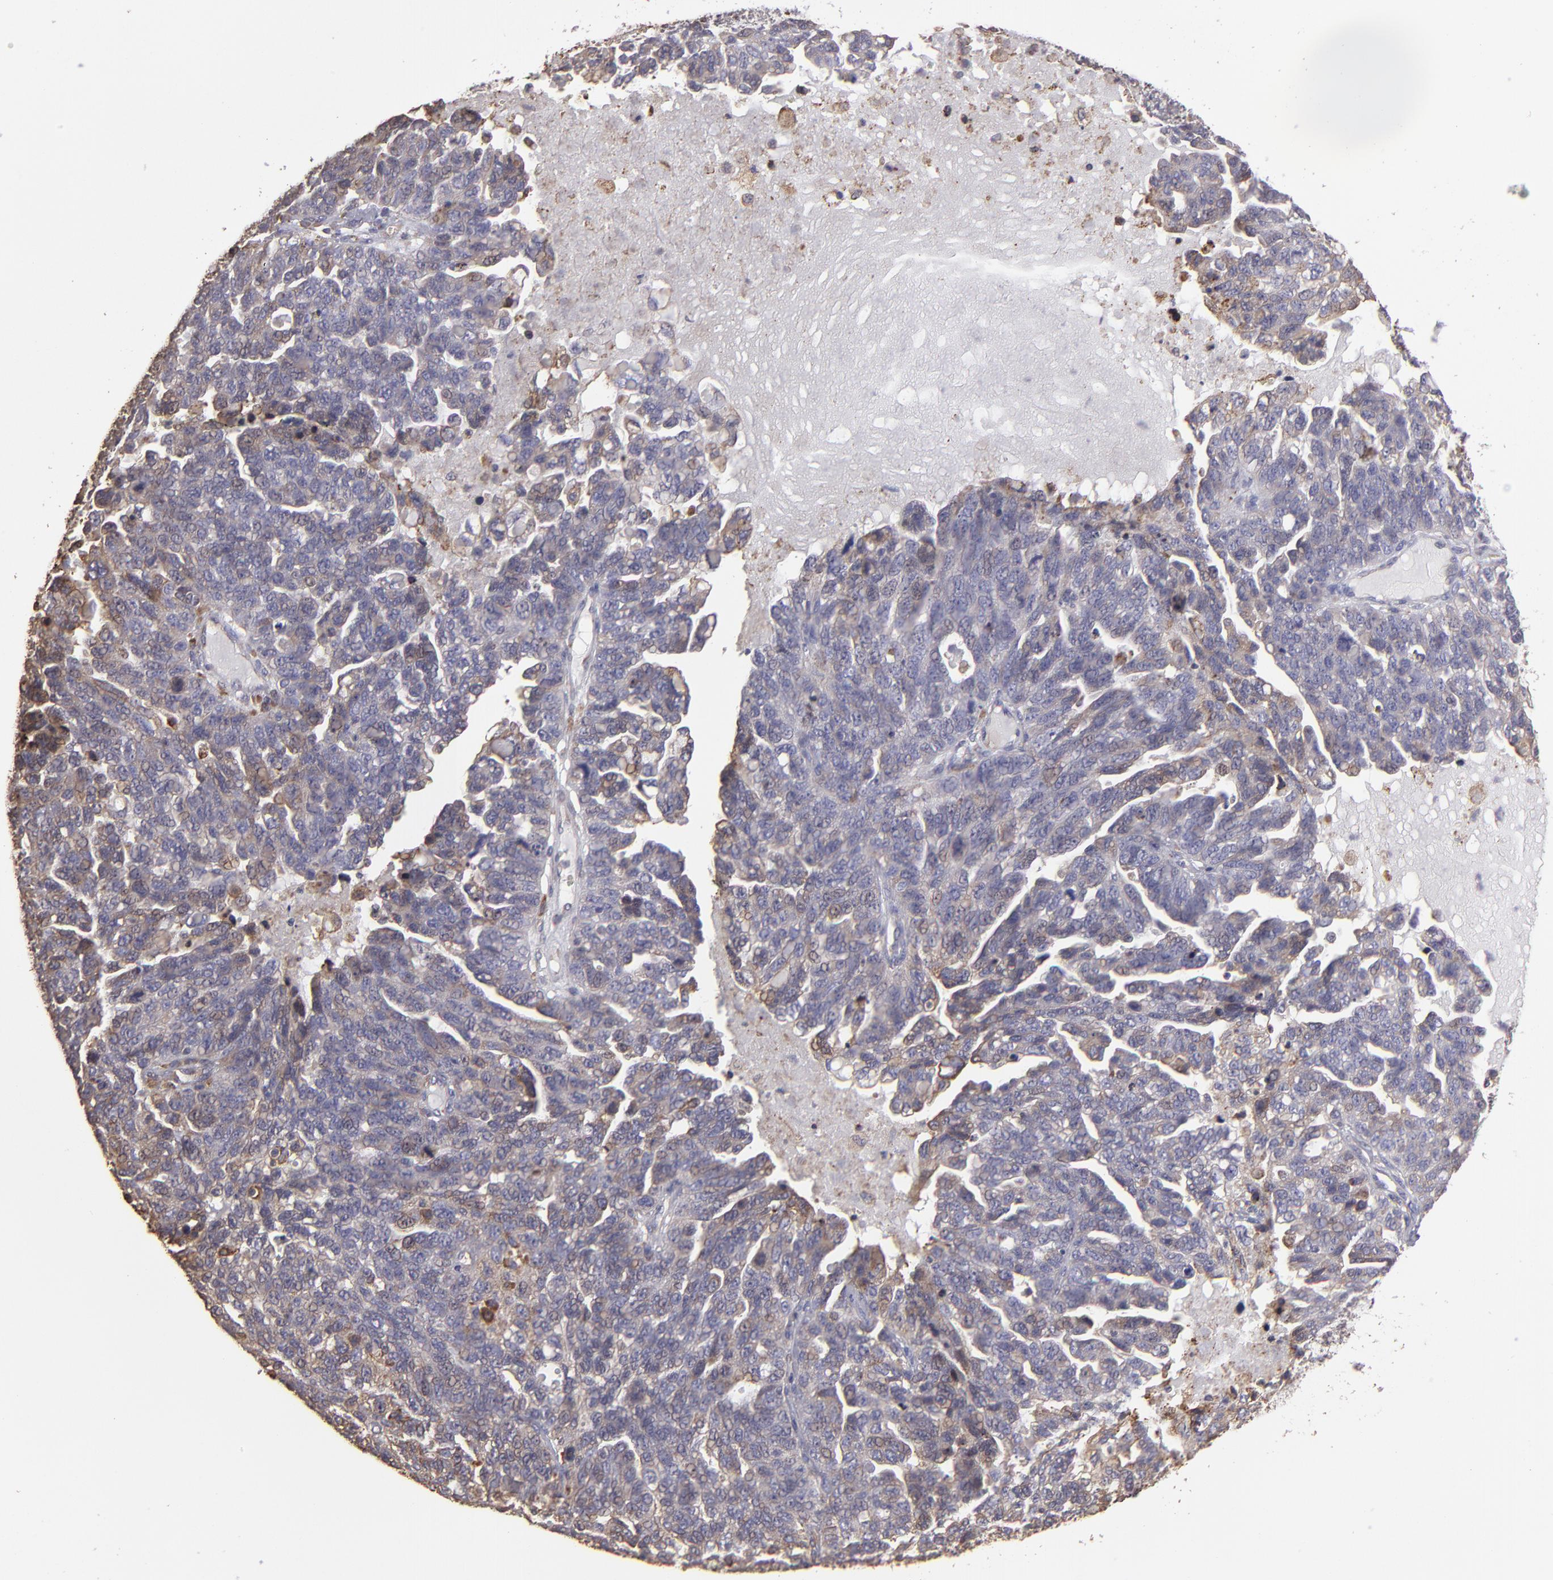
{"staining": {"intensity": "weak", "quantity": ">75%", "location": "cytoplasmic/membranous"}, "tissue": "ovarian cancer", "cell_type": "Tumor cells", "image_type": "cancer", "snomed": [{"axis": "morphology", "description": "Cystadenocarcinoma, serous, NOS"}, {"axis": "topography", "description": "Ovary"}], "caption": "A histopathology image showing weak cytoplasmic/membranous expression in approximately >75% of tumor cells in ovarian cancer (serous cystadenocarcinoma), as visualized by brown immunohistochemical staining.", "gene": "CALR", "patient": {"sex": "female", "age": 71}}